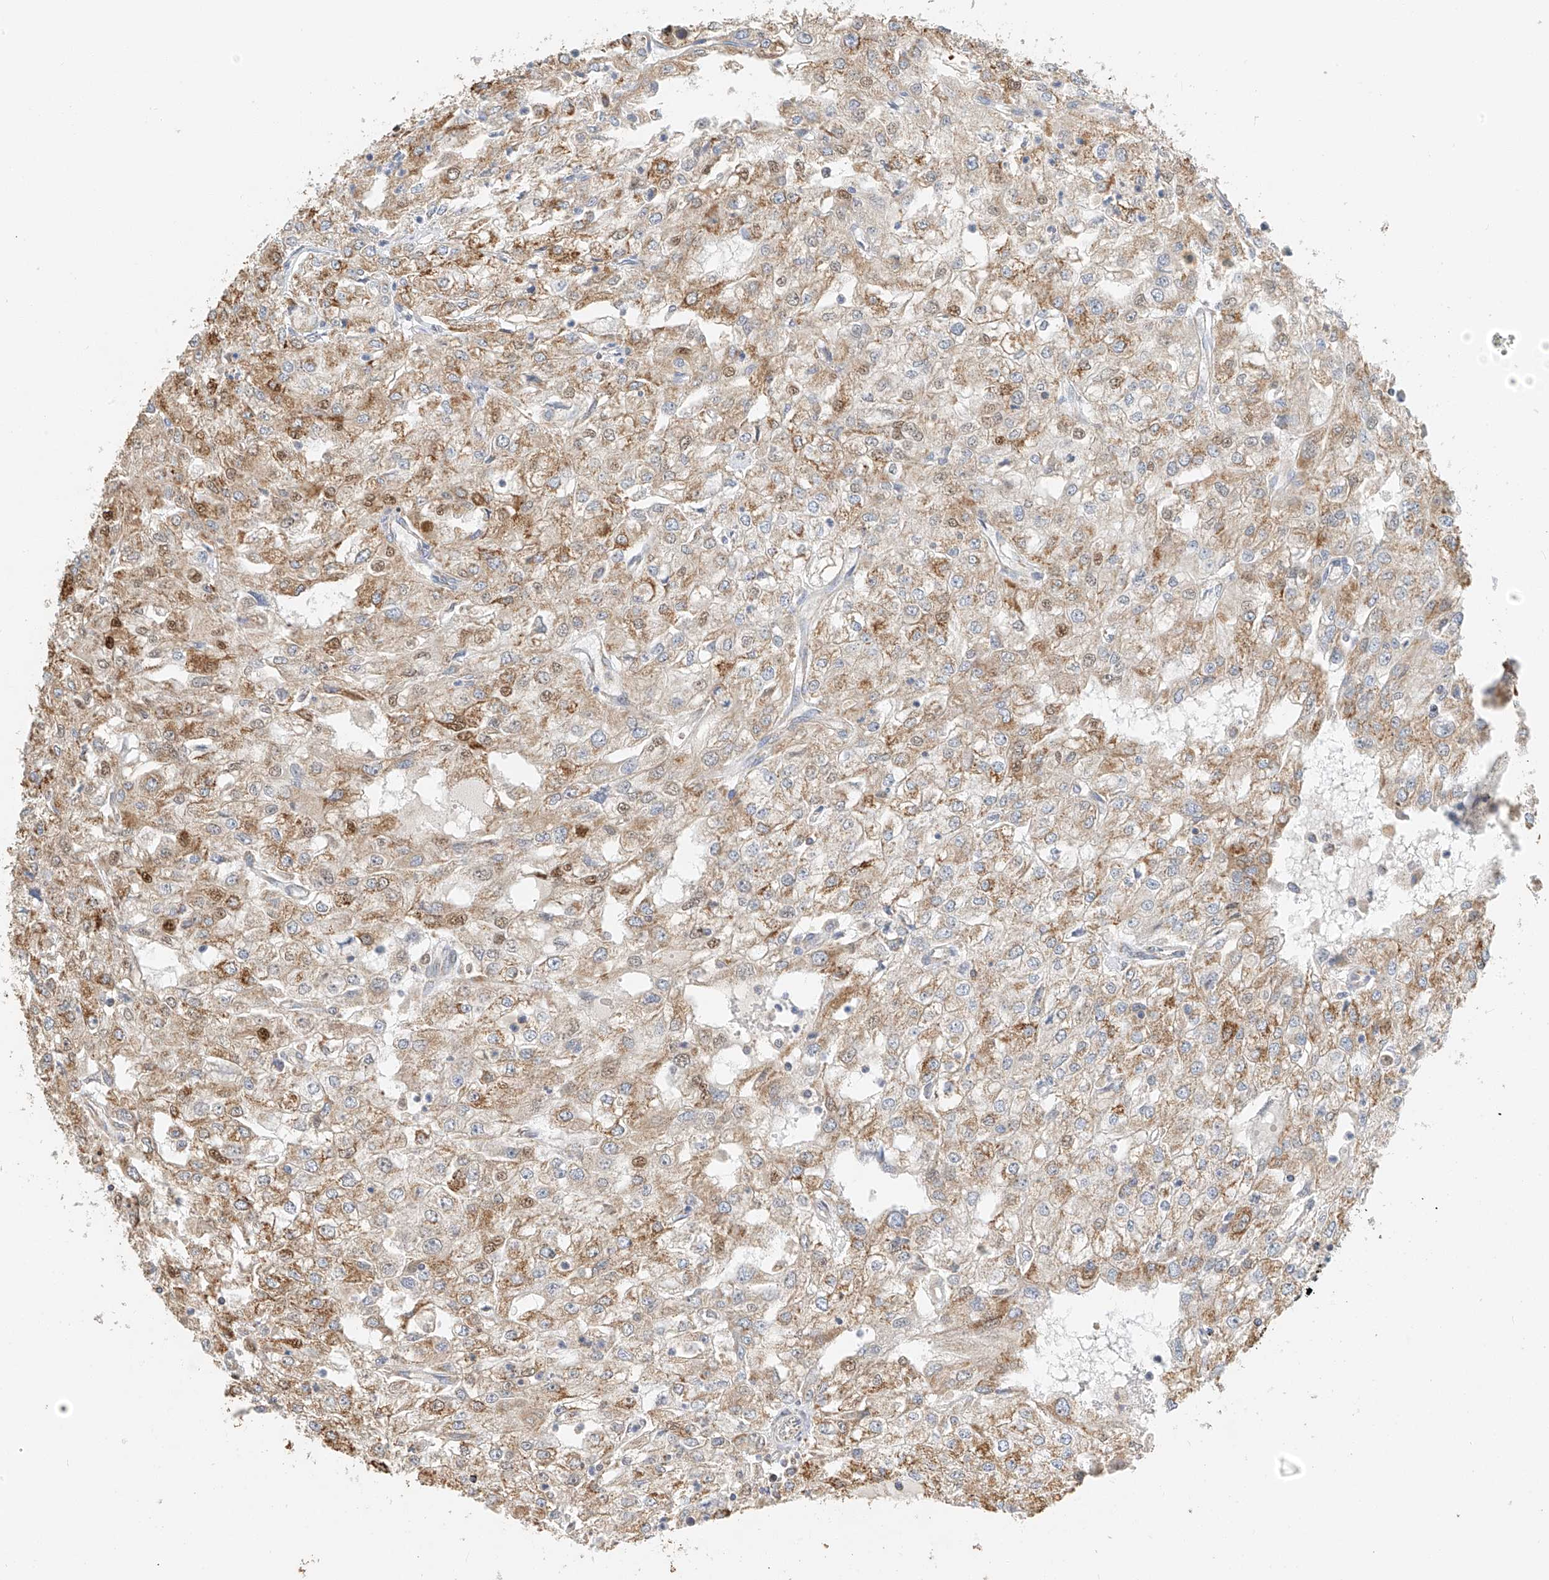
{"staining": {"intensity": "moderate", "quantity": ">75%", "location": "cytoplasmic/membranous"}, "tissue": "renal cancer", "cell_type": "Tumor cells", "image_type": "cancer", "snomed": [{"axis": "morphology", "description": "Adenocarcinoma, NOS"}, {"axis": "topography", "description": "Kidney"}], "caption": "Immunohistochemistry histopathology image of neoplastic tissue: human renal cancer (adenocarcinoma) stained using IHC exhibits medium levels of moderate protein expression localized specifically in the cytoplasmic/membranous of tumor cells, appearing as a cytoplasmic/membranous brown color.", "gene": "YIPF7", "patient": {"sex": "female", "age": 54}}